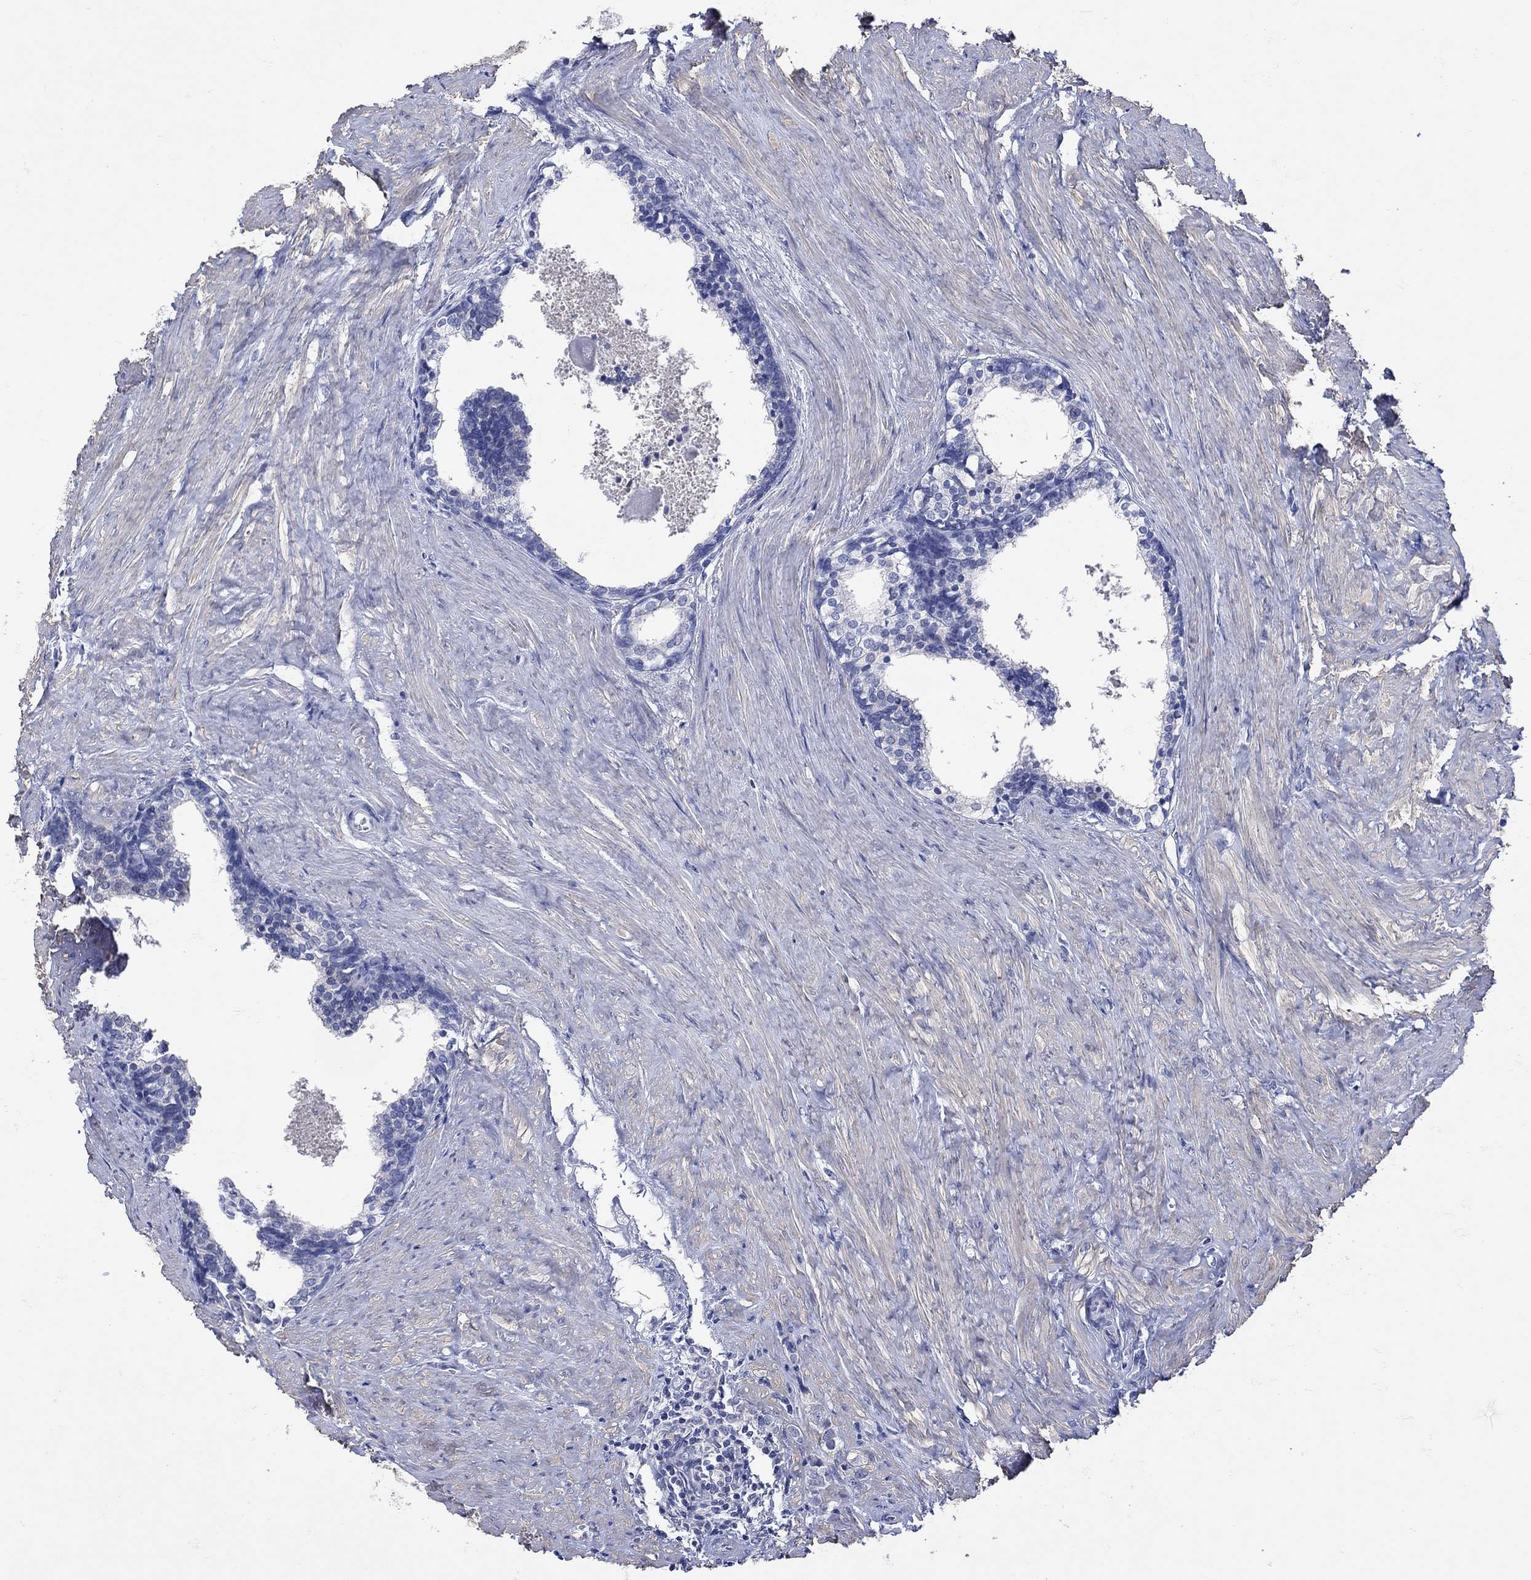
{"staining": {"intensity": "negative", "quantity": "none", "location": "none"}, "tissue": "prostate cancer", "cell_type": "Tumor cells", "image_type": "cancer", "snomed": [{"axis": "morphology", "description": "Adenocarcinoma, NOS"}, {"axis": "topography", "description": "Prostate and seminal vesicle, NOS"}], "caption": "An immunohistochemistry (IHC) micrograph of prostate cancer is shown. There is no staining in tumor cells of prostate cancer.", "gene": "MSI1", "patient": {"sex": "male", "age": 63}}